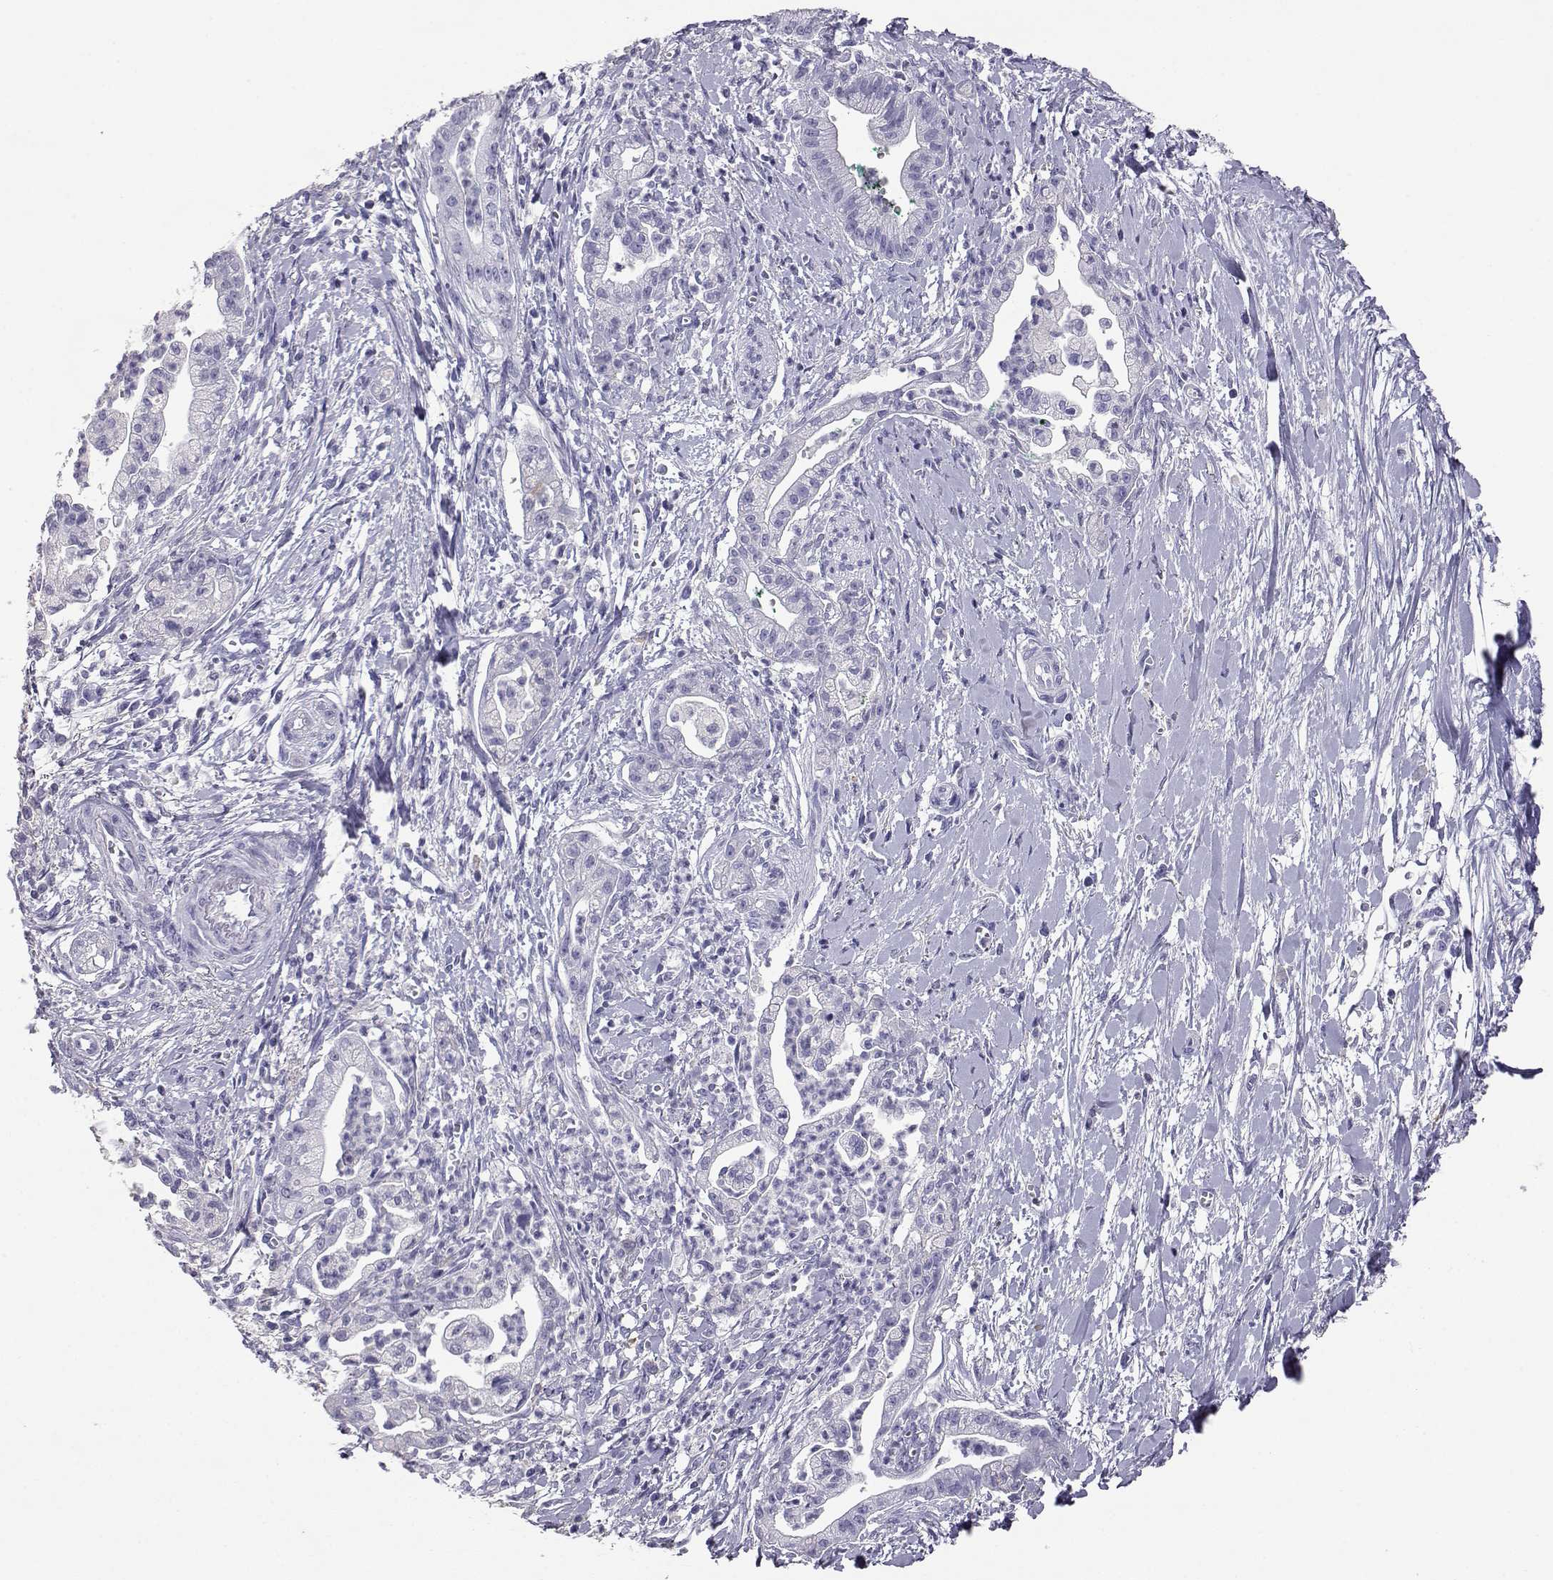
{"staining": {"intensity": "negative", "quantity": "none", "location": "none"}, "tissue": "pancreatic cancer", "cell_type": "Tumor cells", "image_type": "cancer", "snomed": [{"axis": "morphology", "description": "Normal tissue, NOS"}, {"axis": "morphology", "description": "Adenocarcinoma, NOS"}, {"axis": "topography", "description": "Lymph node"}, {"axis": "topography", "description": "Pancreas"}], "caption": "IHC of human adenocarcinoma (pancreatic) shows no expression in tumor cells.", "gene": "AKR1B1", "patient": {"sex": "female", "age": 58}}